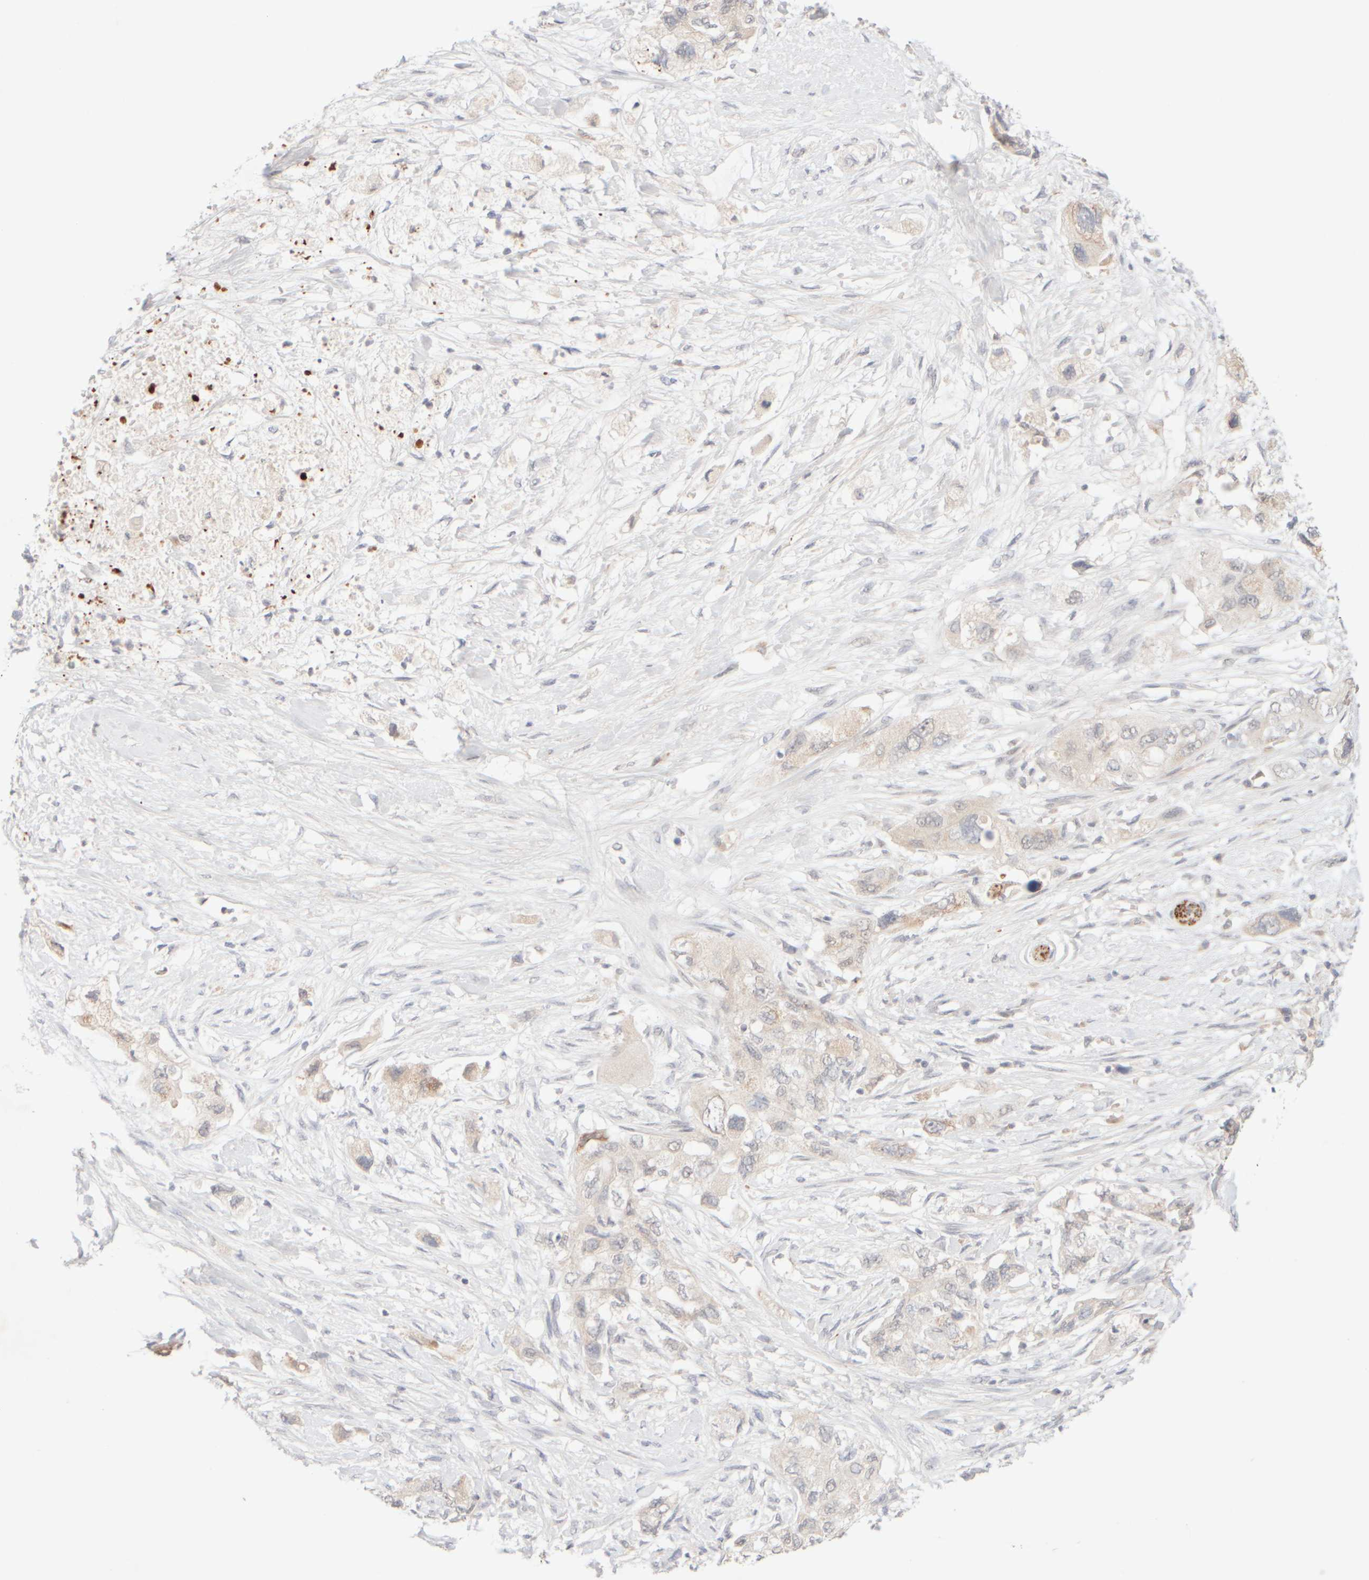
{"staining": {"intensity": "negative", "quantity": "none", "location": "none"}, "tissue": "pancreatic cancer", "cell_type": "Tumor cells", "image_type": "cancer", "snomed": [{"axis": "morphology", "description": "Adenocarcinoma, NOS"}, {"axis": "topography", "description": "Pancreas"}], "caption": "Protein analysis of pancreatic cancer demonstrates no significant positivity in tumor cells.", "gene": "SNTB1", "patient": {"sex": "female", "age": 73}}